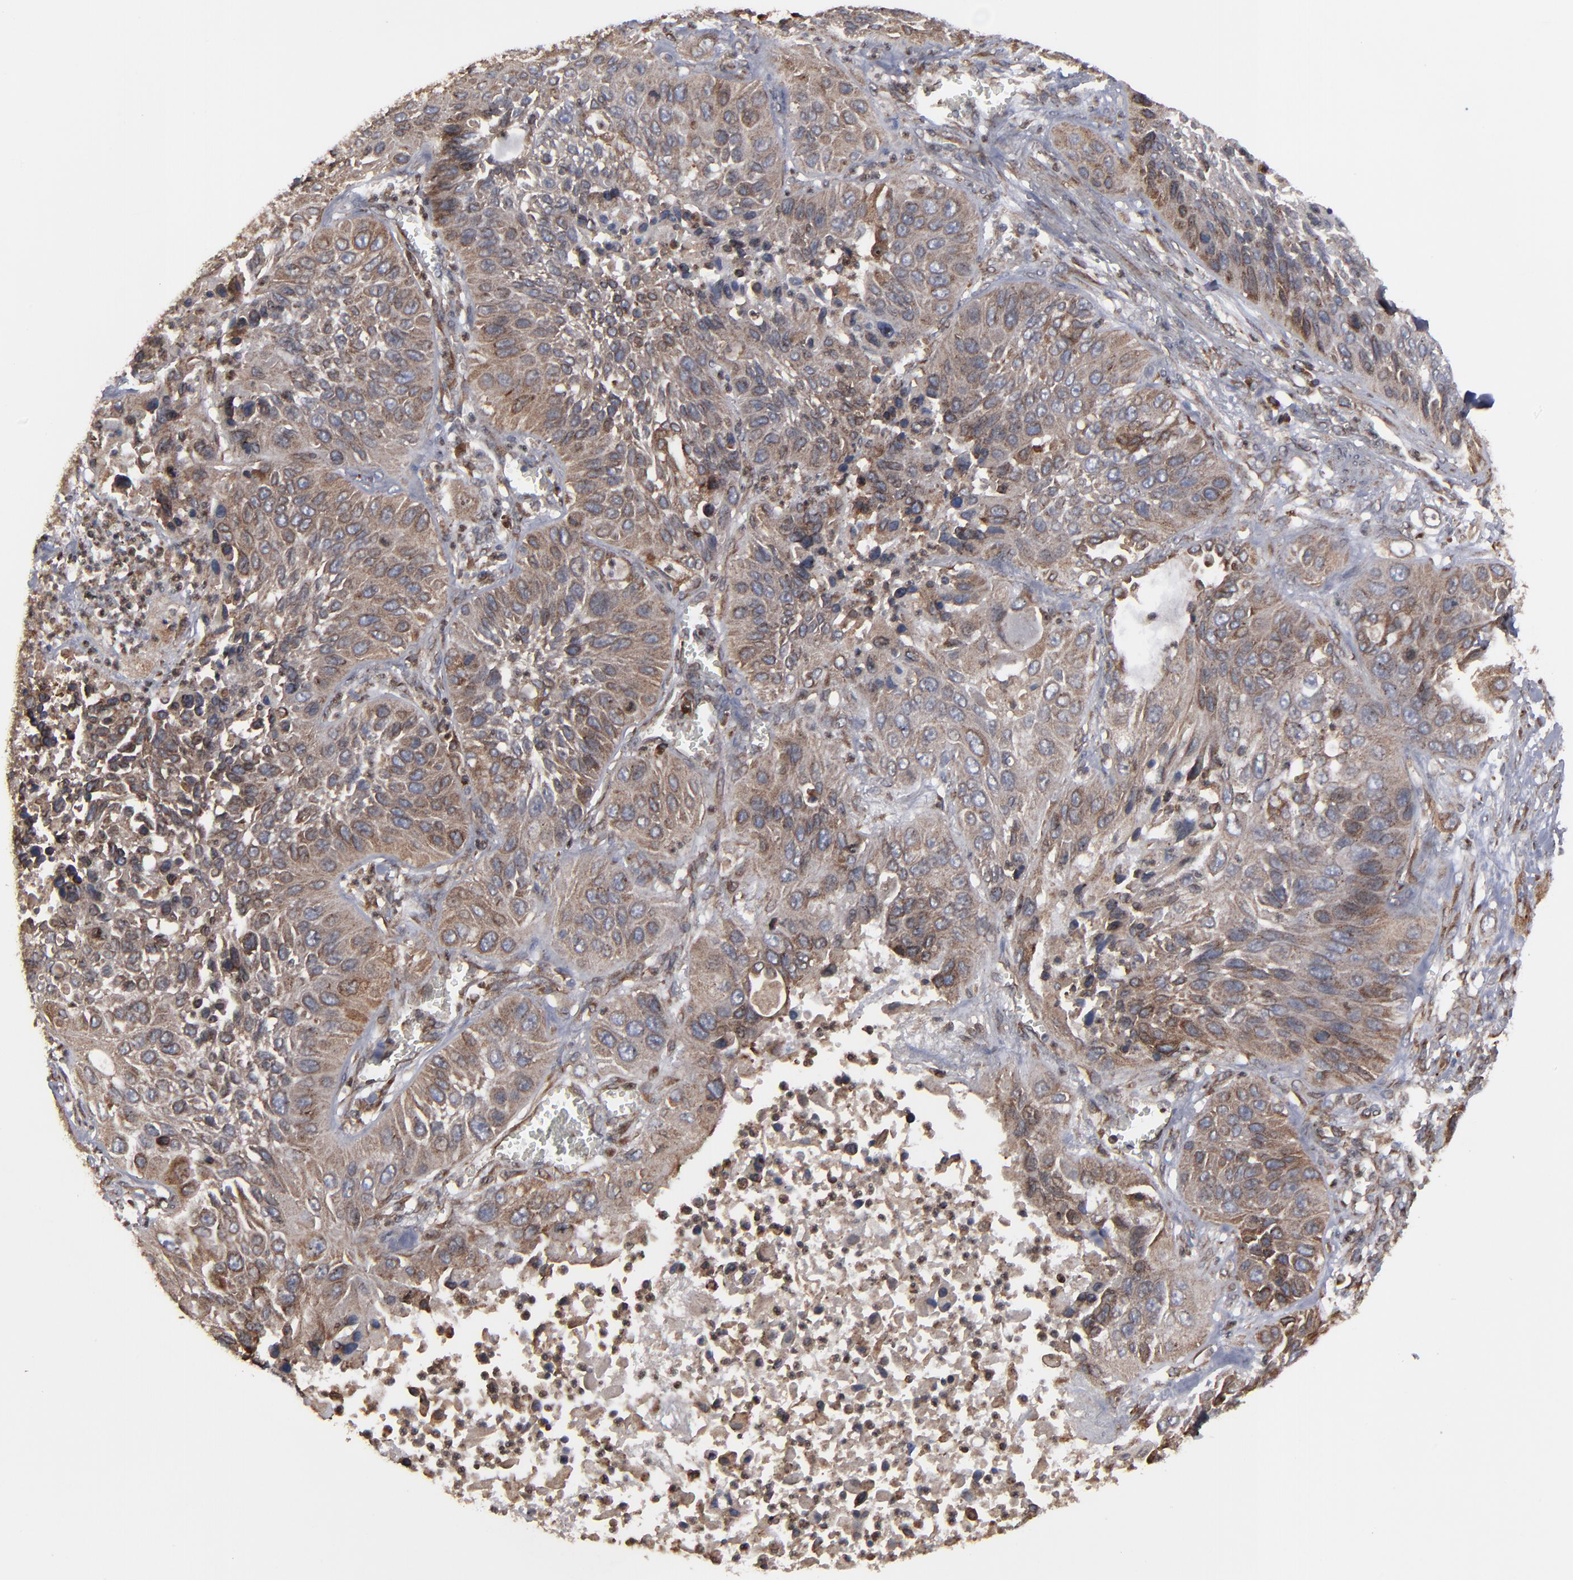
{"staining": {"intensity": "moderate", "quantity": "<25%", "location": "cytoplasmic/membranous"}, "tissue": "lung cancer", "cell_type": "Tumor cells", "image_type": "cancer", "snomed": [{"axis": "morphology", "description": "Squamous cell carcinoma, NOS"}, {"axis": "topography", "description": "Lung"}], "caption": "Immunohistochemistry (IHC) micrograph of neoplastic tissue: human squamous cell carcinoma (lung) stained using IHC displays low levels of moderate protein expression localized specifically in the cytoplasmic/membranous of tumor cells, appearing as a cytoplasmic/membranous brown color.", "gene": "CNIH1", "patient": {"sex": "female", "age": 76}}